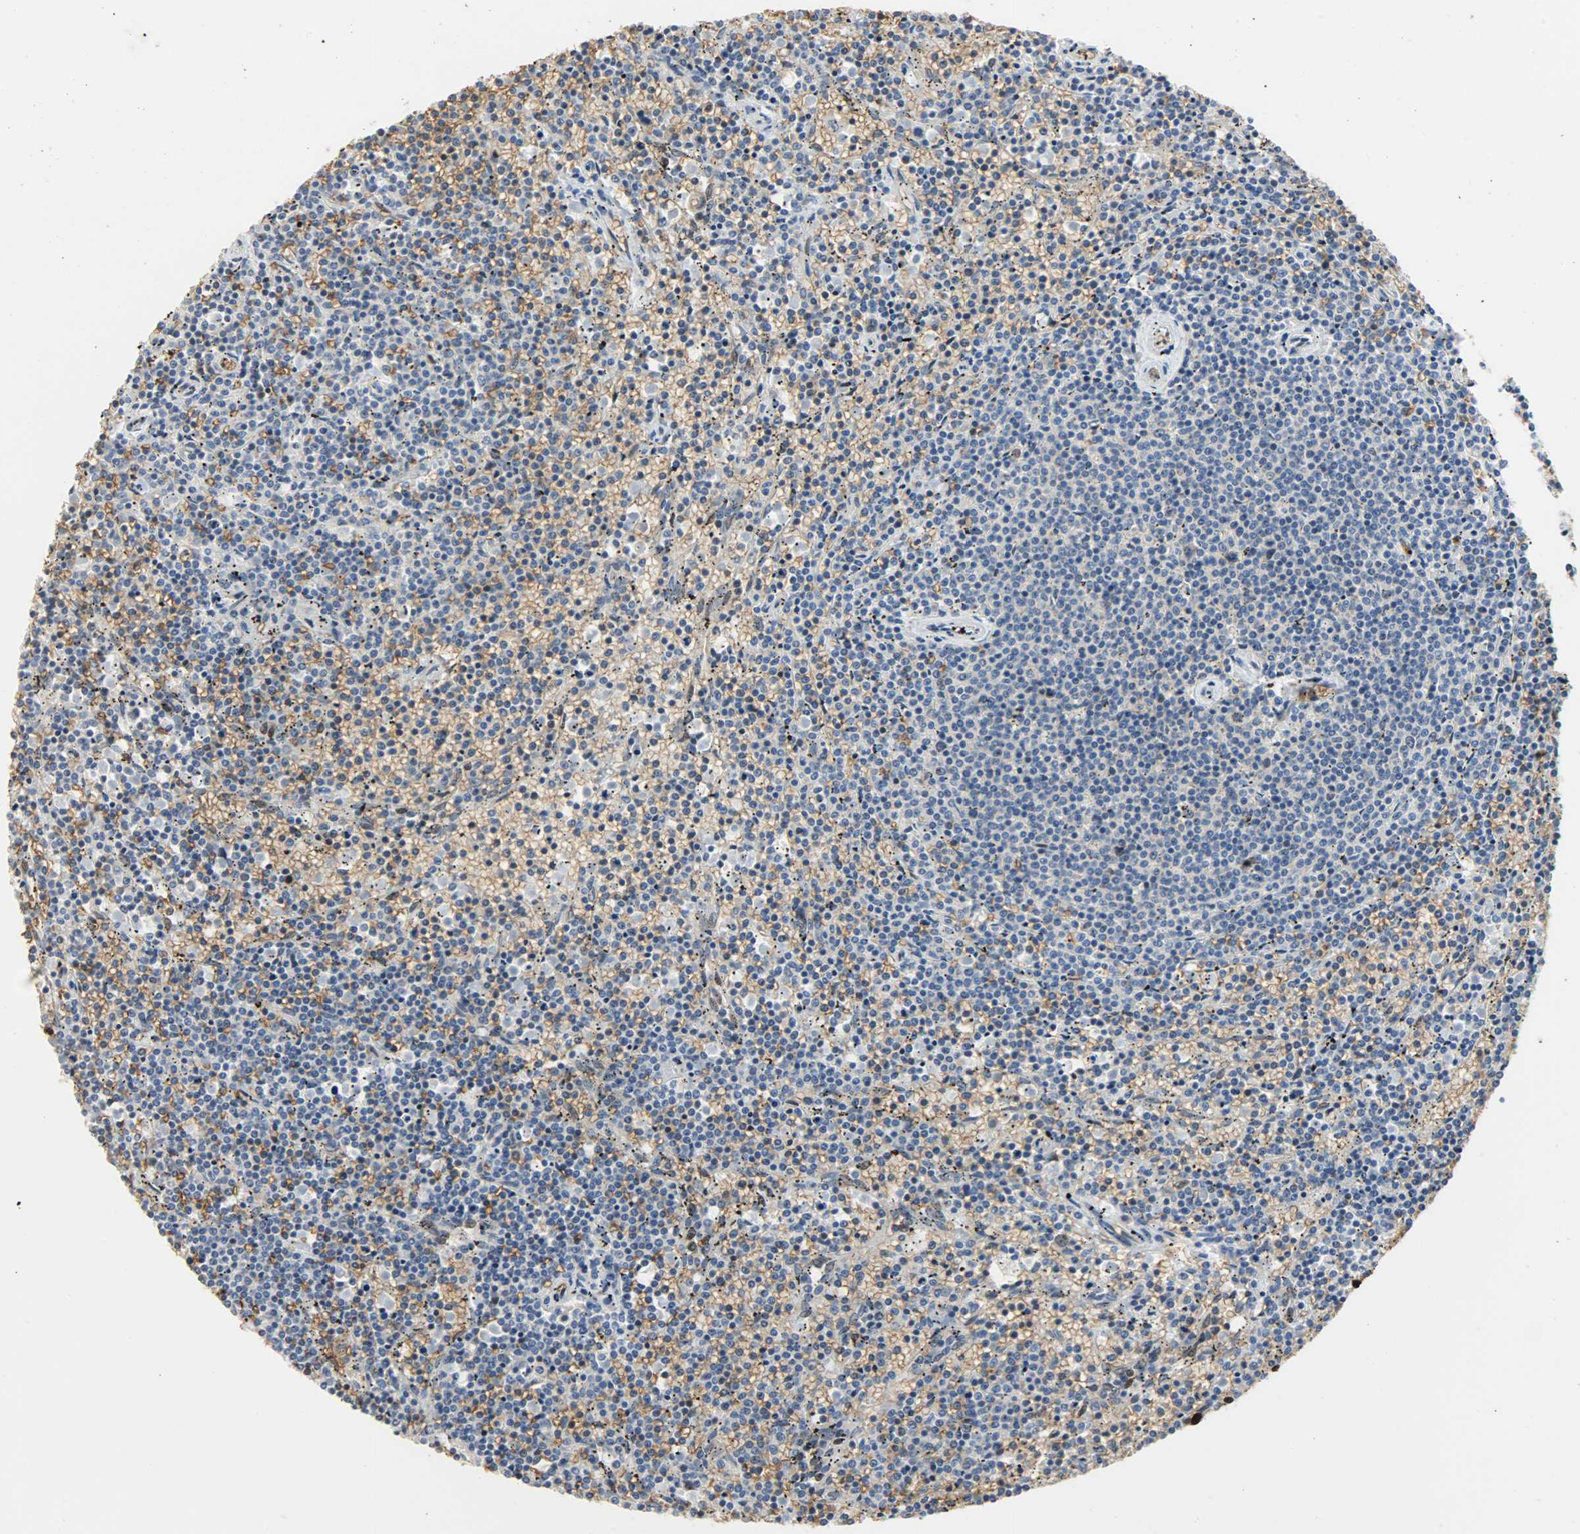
{"staining": {"intensity": "negative", "quantity": "none", "location": "none"}, "tissue": "lymphoma", "cell_type": "Tumor cells", "image_type": "cancer", "snomed": [{"axis": "morphology", "description": "Malignant lymphoma, non-Hodgkin's type, Low grade"}, {"axis": "topography", "description": "Spleen"}], "caption": "This is an immunohistochemistry (IHC) histopathology image of human malignant lymphoma, non-Hodgkin's type (low-grade). There is no staining in tumor cells.", "gene": "SNAI1", "patient": {"sex": "female", "age": 50}}